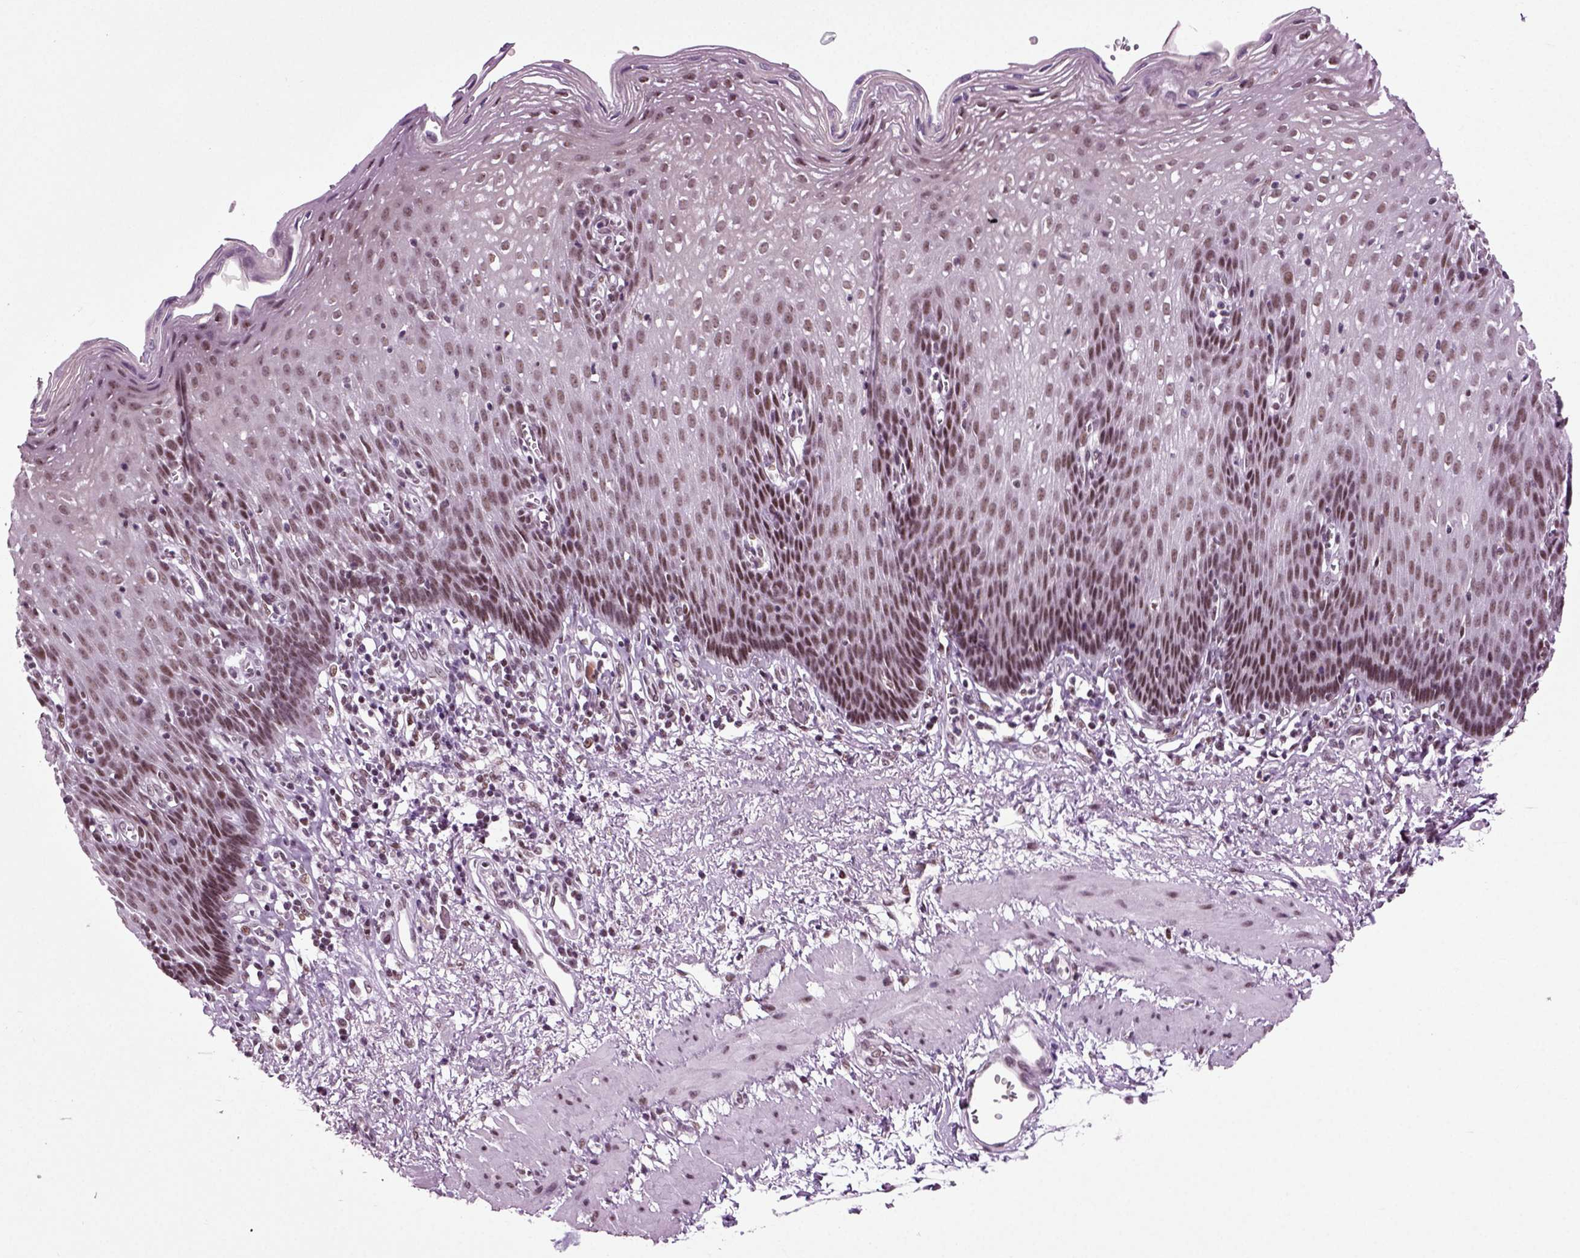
{"staining": {"intensity": "weak", "quantity": "25%-75%", "location": "nuclear"}, "tissue": "esophagus", "cell_type": "Squamous epithelial cells", "image_type": "normal", "snomed": [{"axis": "morphology", "description": "Normal tissue, NOS"}, {"axis": "topography", "description": "Esophagus"}], "caption": "Esophagus stained with a brown dye displays weak nuclear positive staining in about 25%-75% of squamous epithelial cells.", "gene": "RCOR3", "patient": {"sex": "male", "age": 57}}